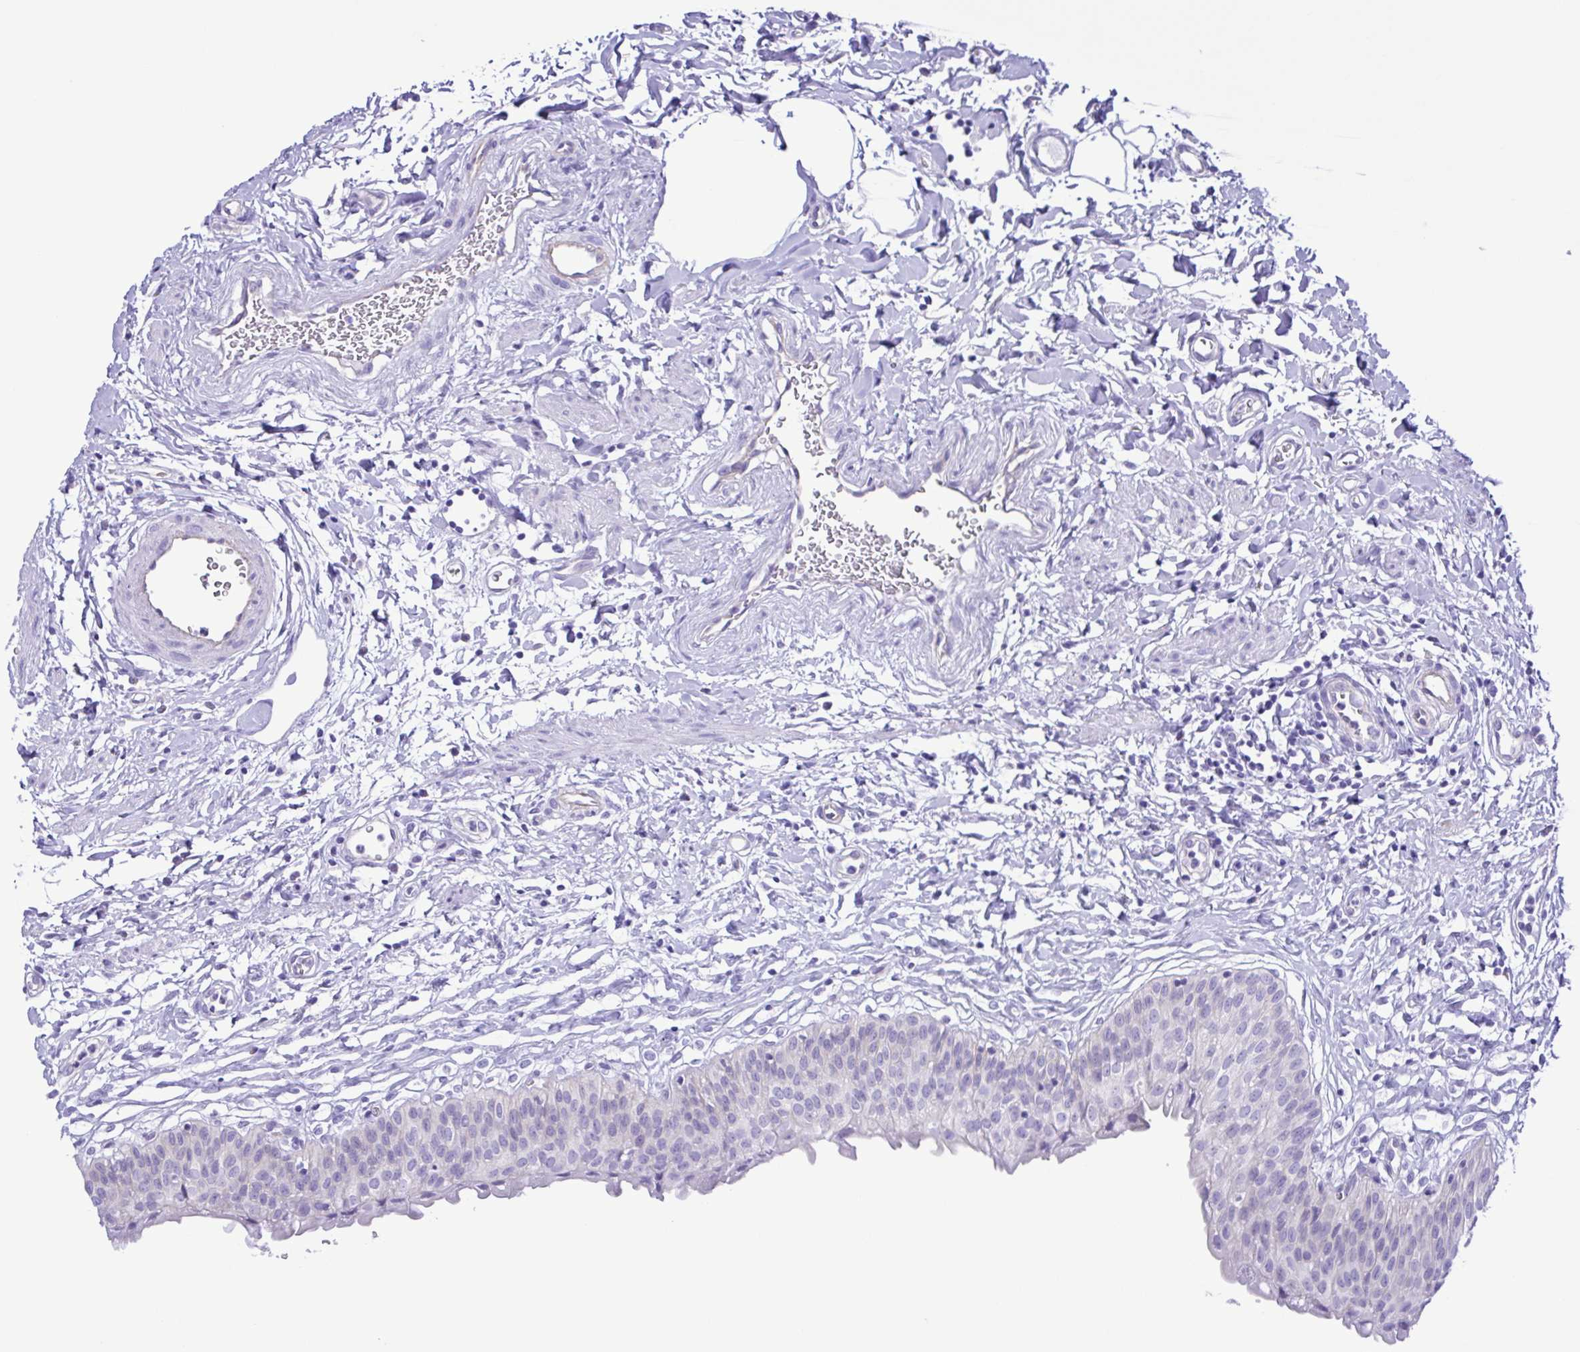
{"staining": {"intensity": "negative", "quantity": "none", "location": "none"}, "tissue": "urinary bladder", "cell_type": "Urothelial cells", "image_type": "normal", "snomed": [{"axis": "morphology", "description": "Normal tissue, NOS"}, {"axis": "topography", "description": "Urinary bladder"}], "caption": "An image of human urinary bladder is negative for staining in urothelial cells. (Immunohistochemistry (ihc), brightfield microscopy, high magnification).", "gene": "CYP11A1", "patient": {"sex": "male", "age": 55}}